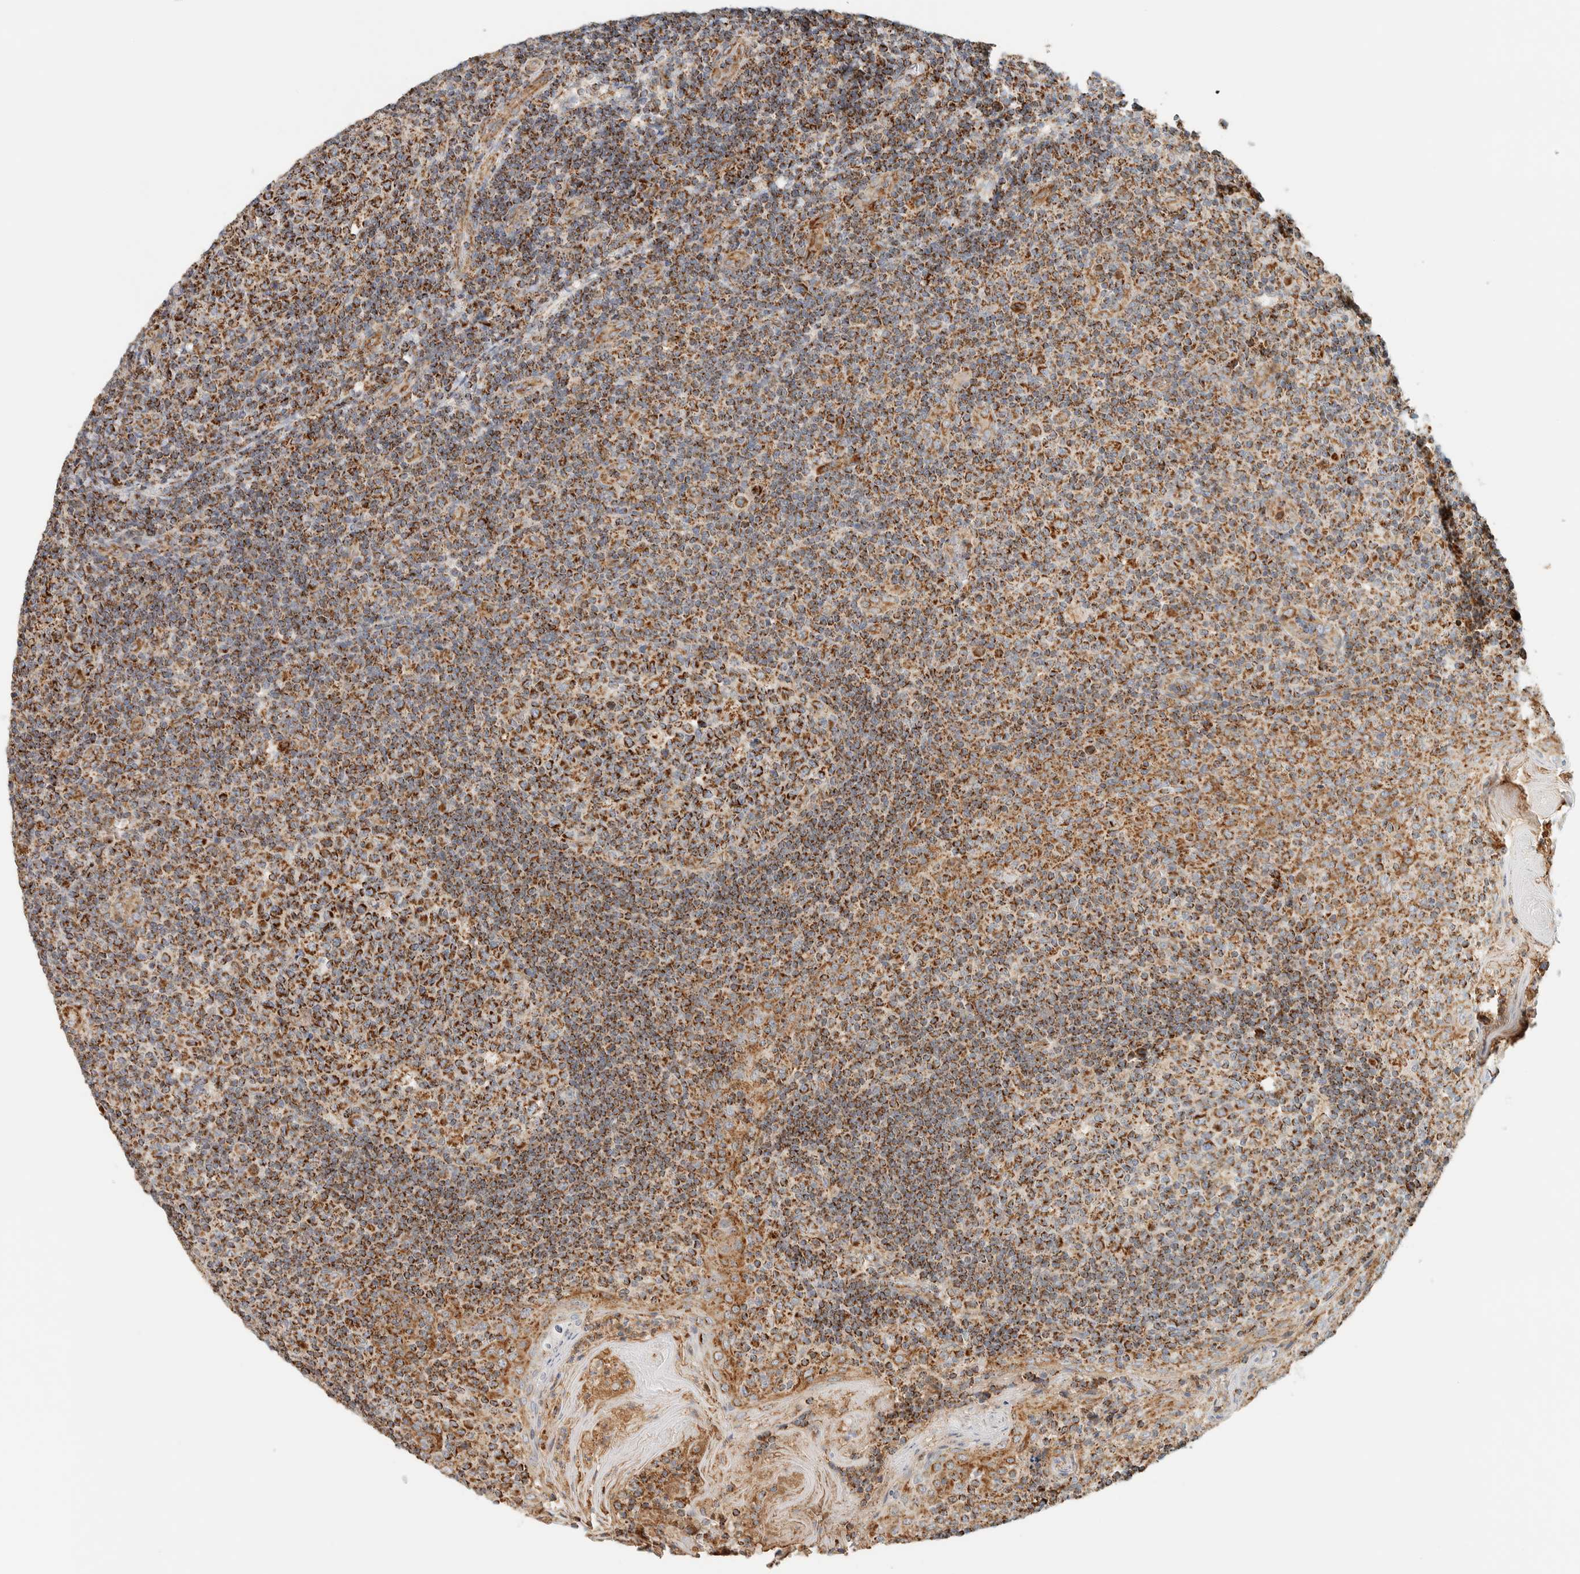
{"staining": {"intensity": "moderate", "quantity": ">75%", "location": "cytoplasmic/membranous"}, "tissue": "tonsil", "cell_type": "Germinal center cells", "image_type": "normal", "snomed": [{"axis": "morphology", "description": "Normal tissue, NOS"}, {"axis": "topography", "description": "Tonsil"}], "caption": "Immunohistochemistry micrograph of benign tonsil stained for a protein (brown), which demonstrates medium levels of moderate cytoplasmic/membranous staining in about >75% of germinal center cells.", "gene": "KIFAP3", "patient": {"sex": "female", "age": 19}}